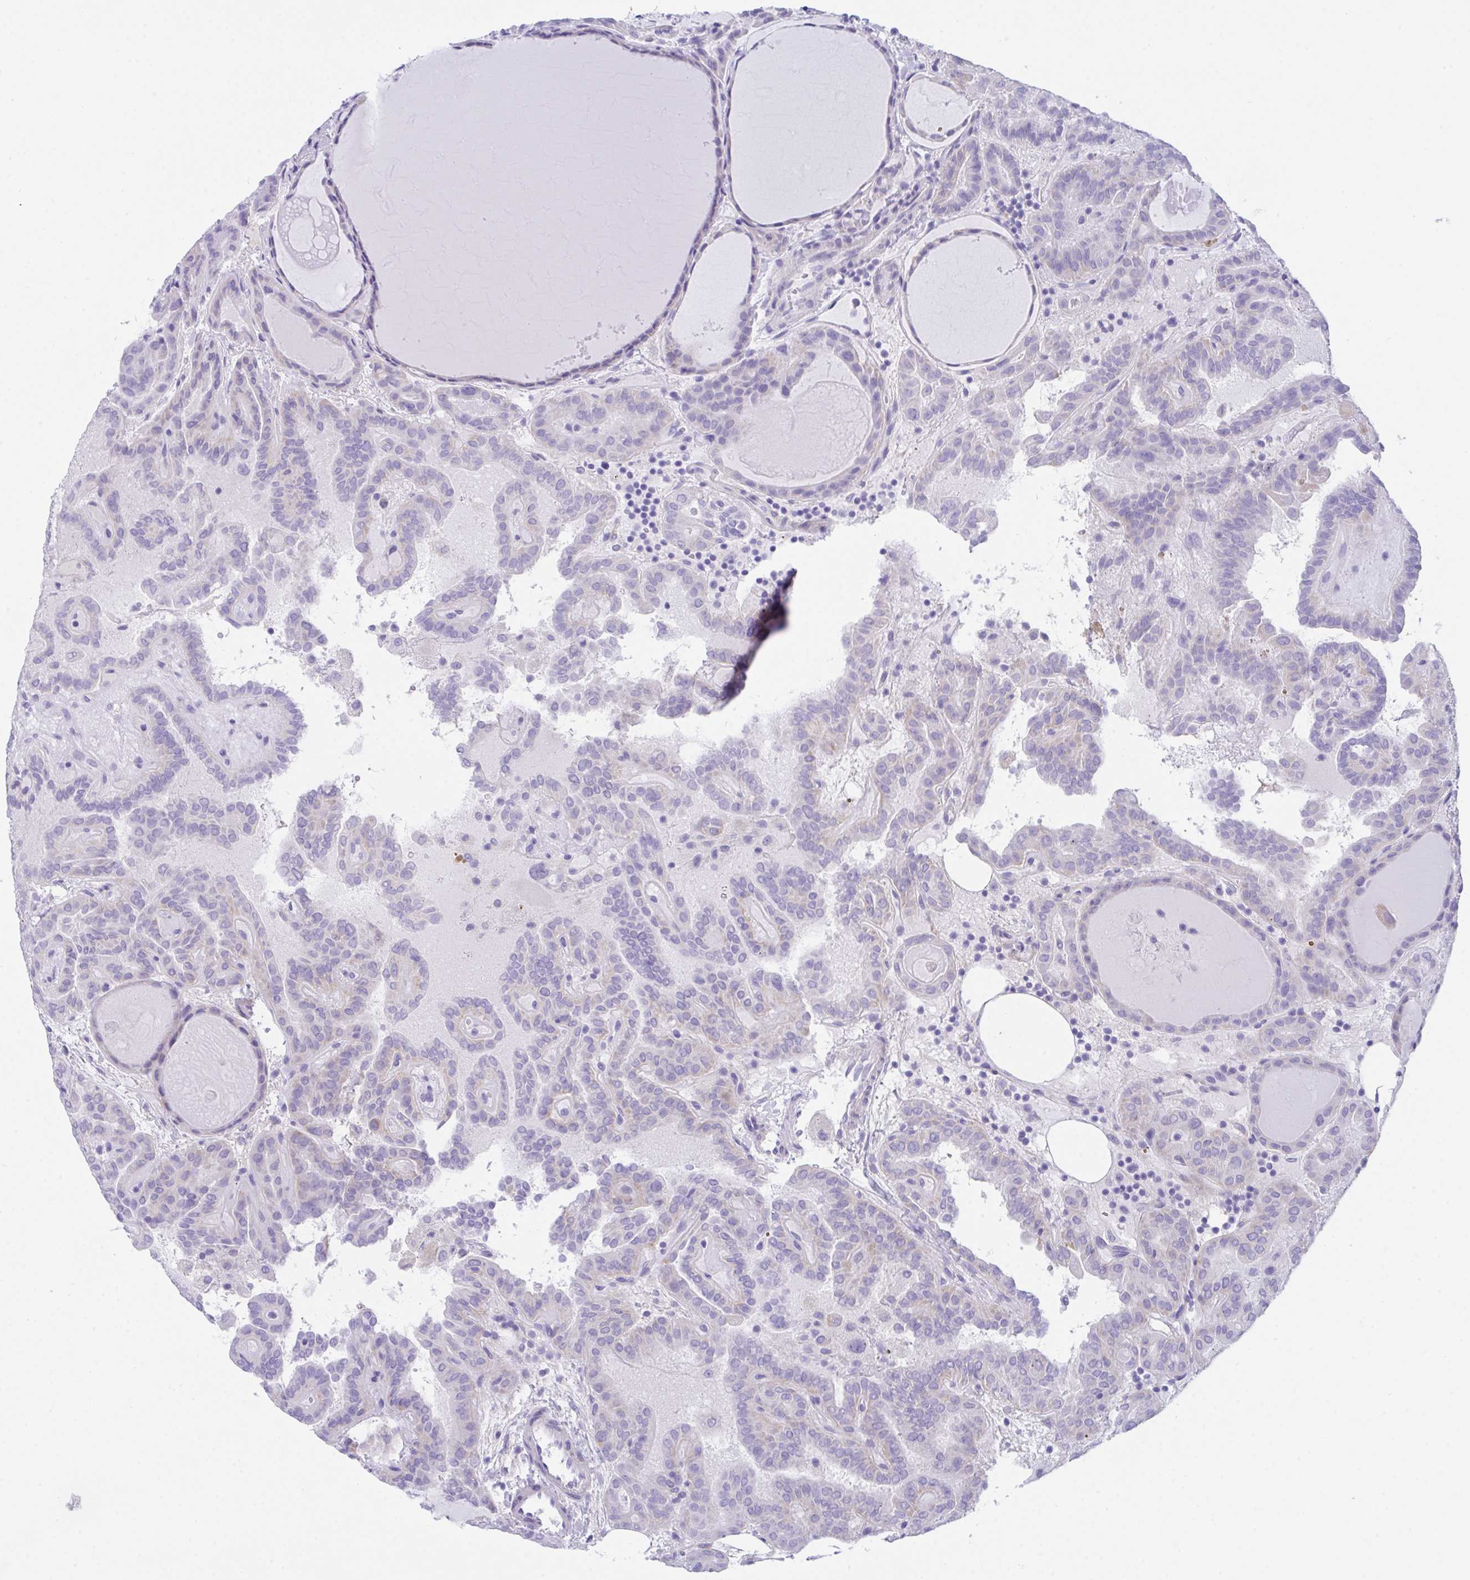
{"staining": {"intensity": "weak", "quantity": "<25%", "location": "cytoplasmic/membranous"}, "tissue": "thyroid cancer", "cell_type": "Tumor cells", "image_type": "cancer", "snomed": [{"axis": "morphology", "description": "Papillary adenocarcinoma, NOS"}, {"axis": "topography", "description": "Thyroid gland"}], "caption": "Micrograph shows no protein positivity in tumor cells of papillary adenocarcinoma (thyroid) tissue.", "gene": "TMEM106B", "patient": {"sex": "female", "age": 46}}